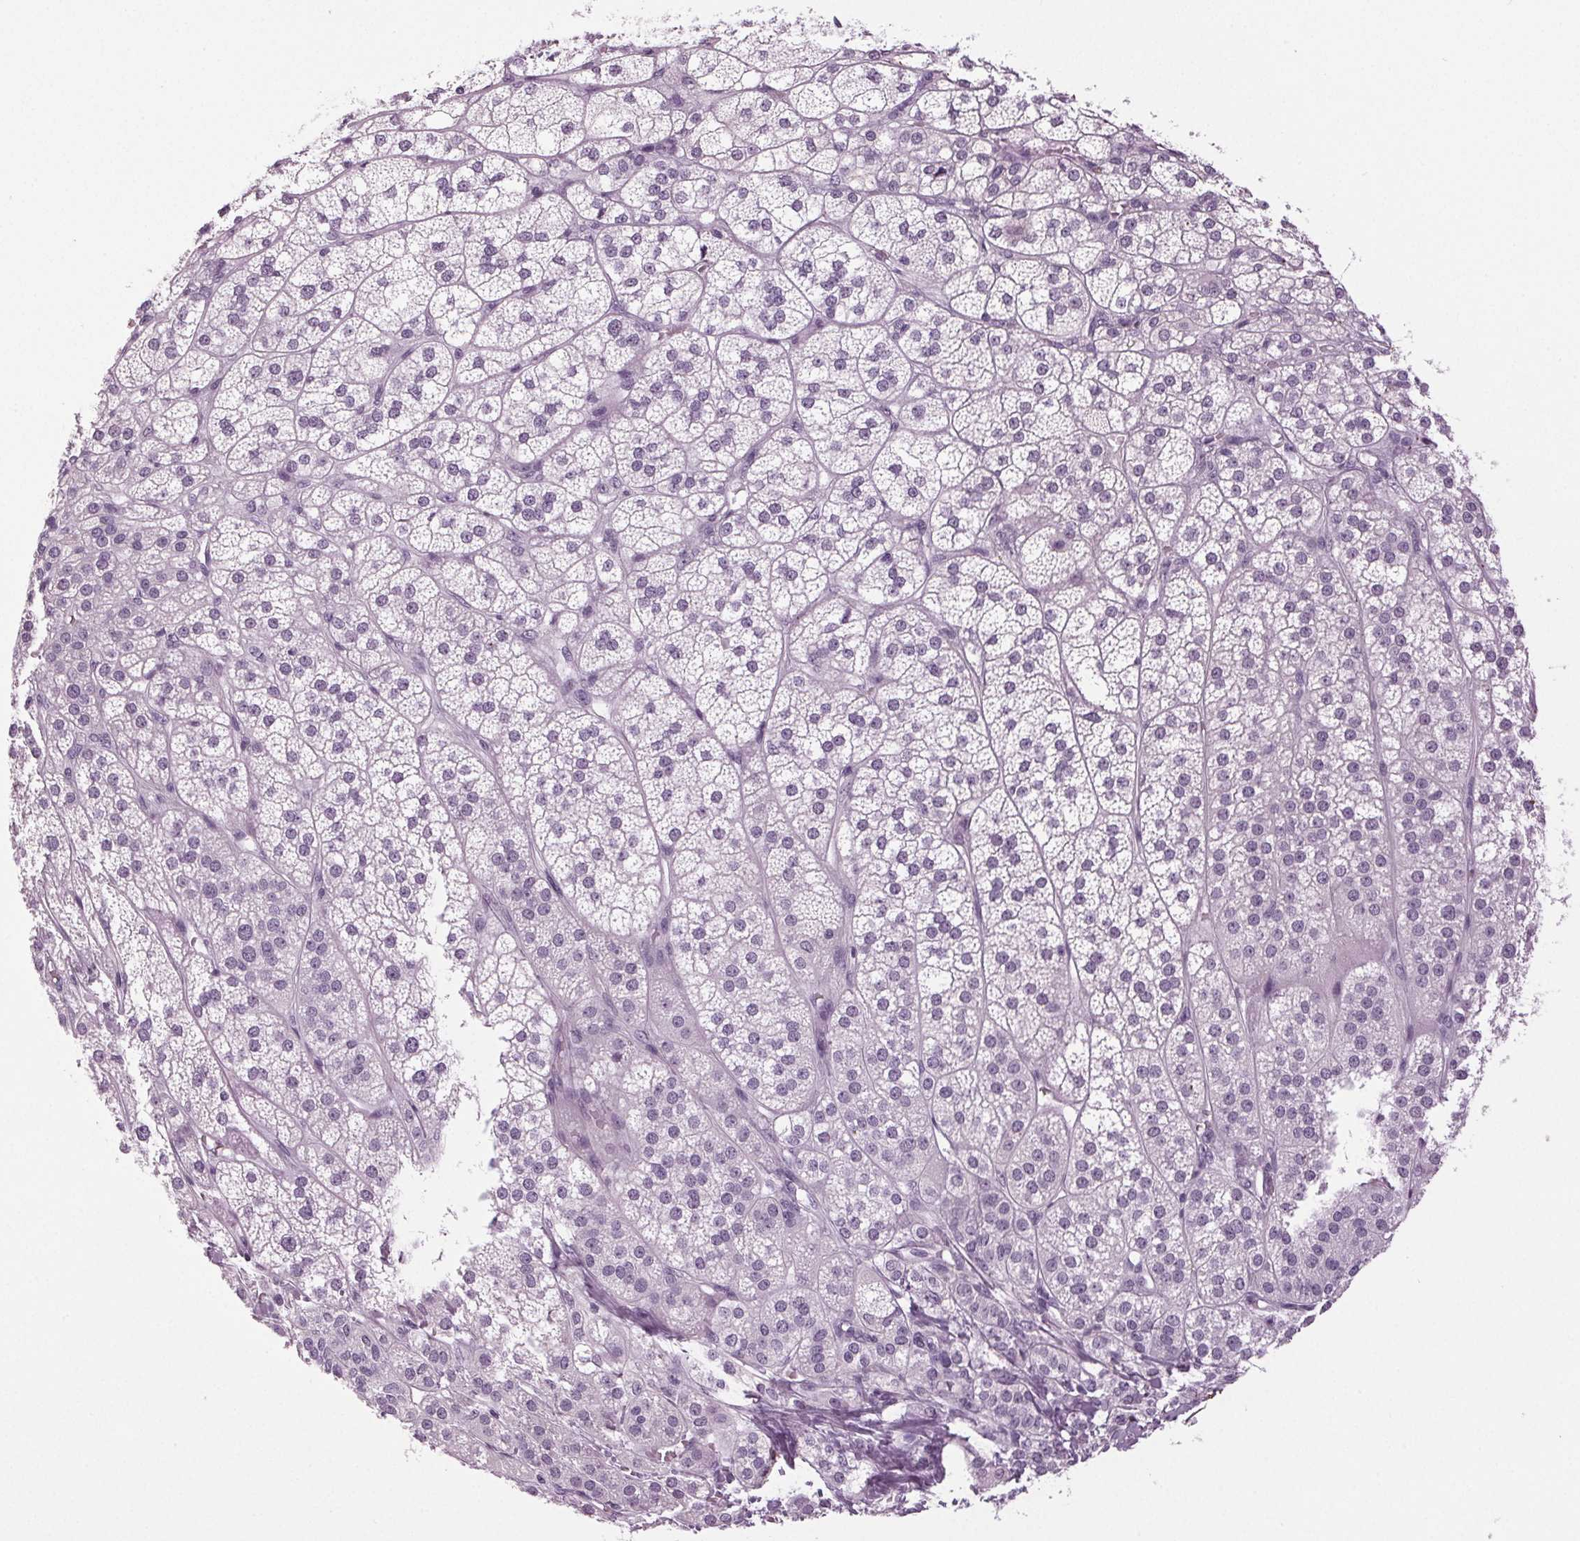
{"staining": {"intensity": "negative", "quantity": "none", "location": "none"}, "tissue": "adrenal gland", "cell_type": "Glandular cells", "image_type": "normal", "snomed": [{"axis": "morphology", "description": "Normal tissue, NOS"}, {"axis": "topography", "description": "Adrenal gland"}], "caption": "Micrograph shows no protein expression in glandular cells of unremarkable adrenal gland.", "gene": "DNAH12", "patient": {"sex": "female", "age": 60}}